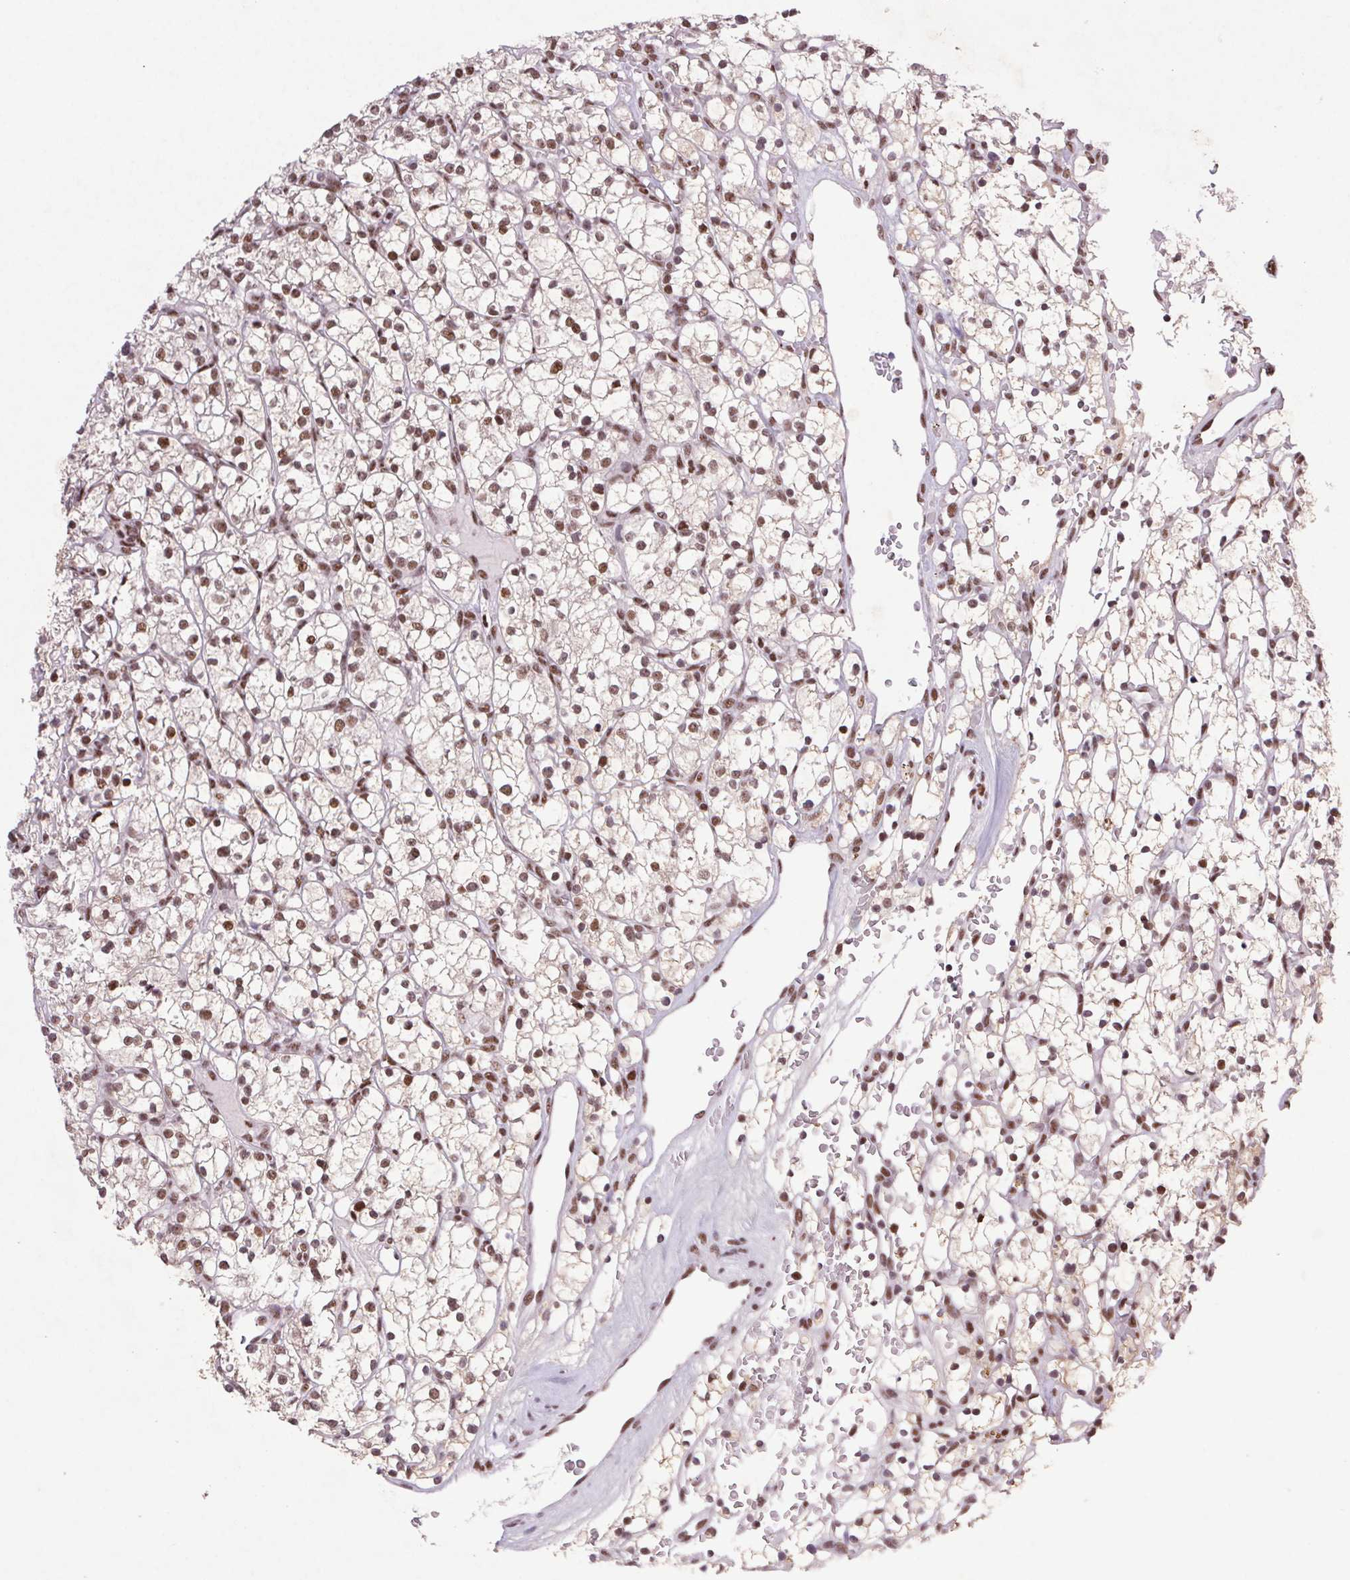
{"staining": {"intensity": "moderate", "quantity": ">75%", "location": "nuclear"}, "tissue": "renal cancer", "cell_type": "Tumor cells", "image_type": "cancer", "snomed": [{"axis": "morphology", "description": "Adenocarcinoma, NOS"}, {"axis": "topography", "description": "Kidney"}], "caption": "Immunohistochemical staining of renal cancer demonstrates moderate nuclear protein staining in approximately >75% of tumor cells. (IHC, brightfield microscopy, high magnification).", "gene": "LDLRAD4", "patient": {"sex": "female", "age": 64}}